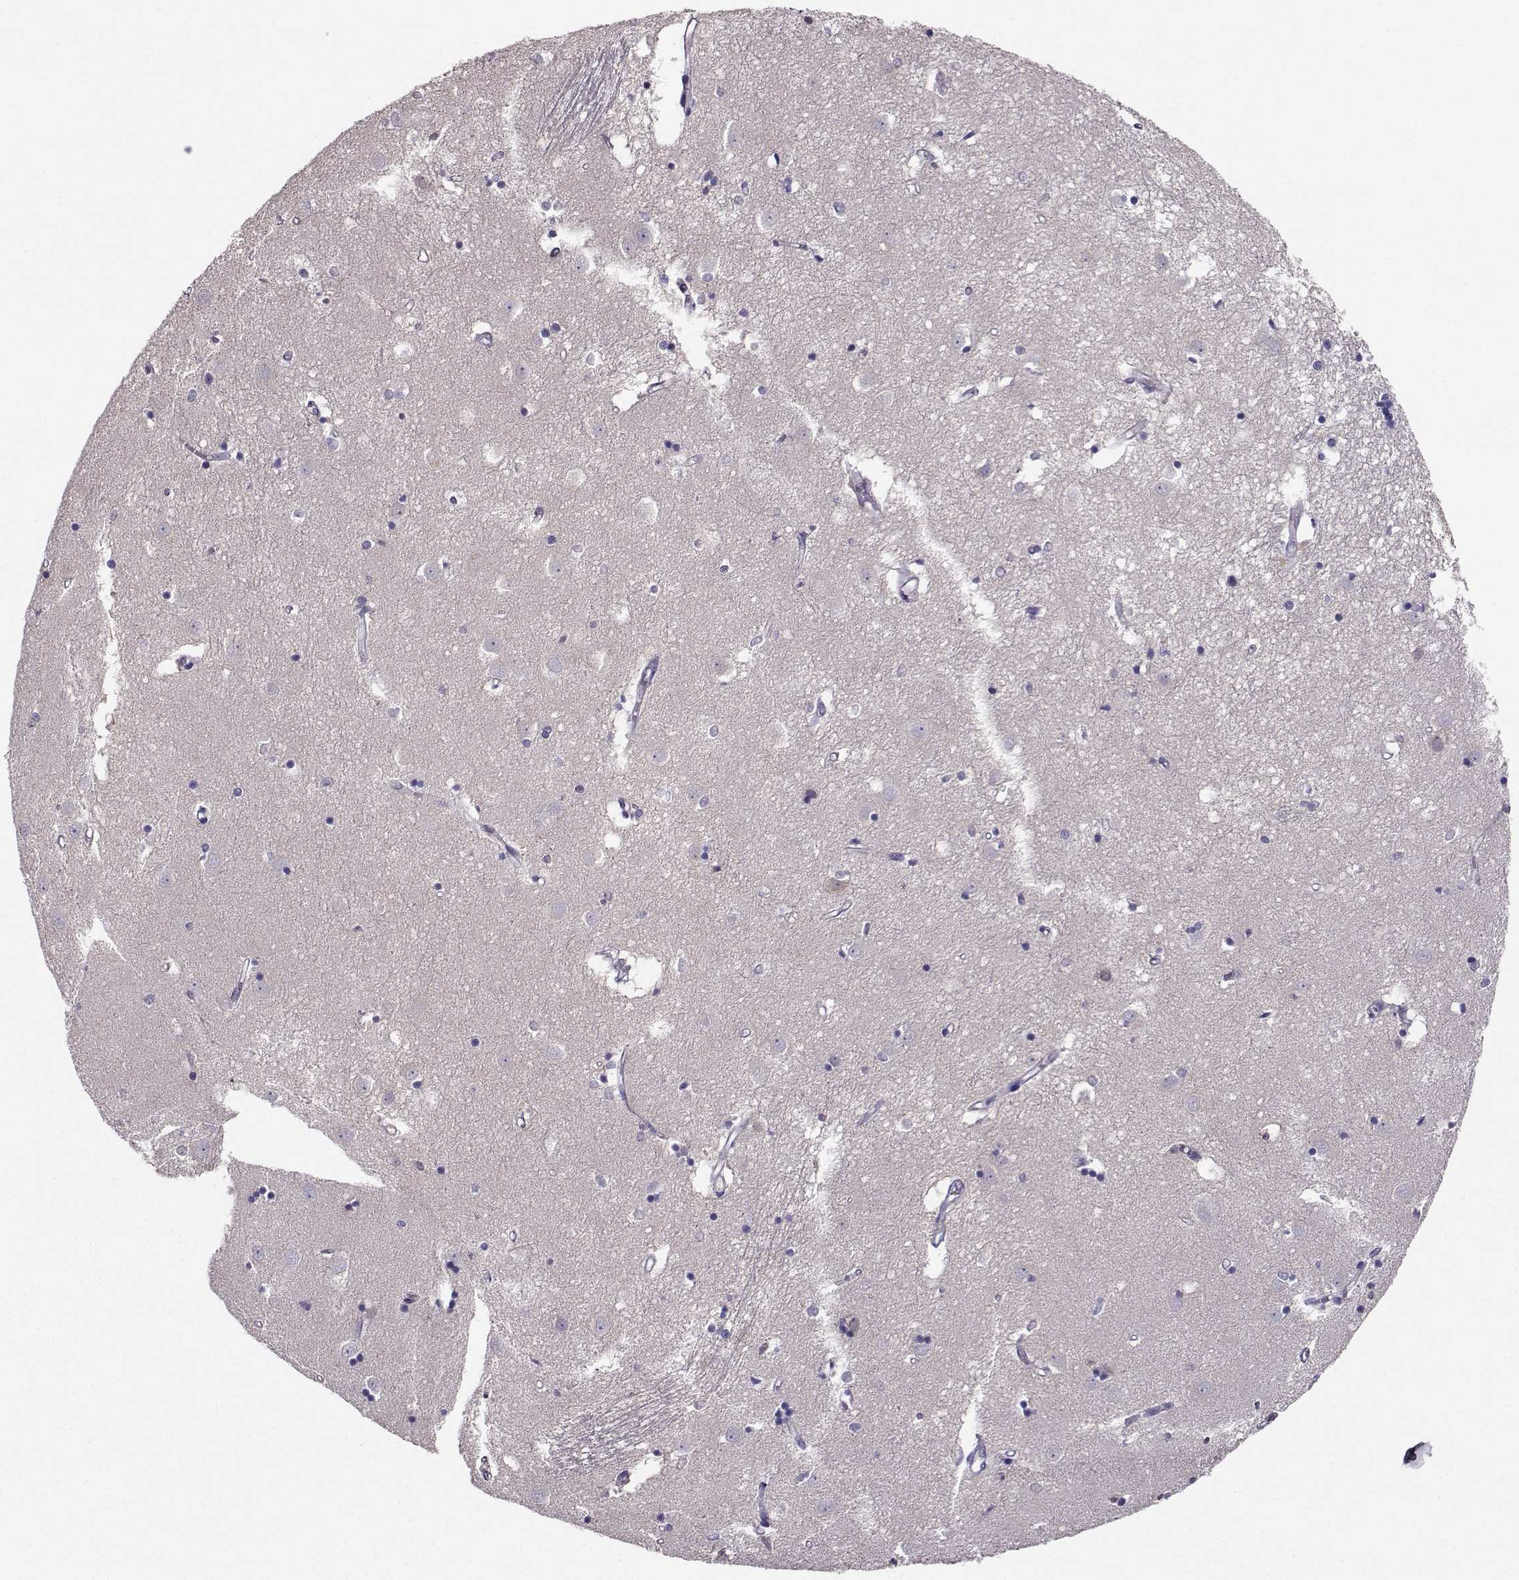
{"staining": {"intensity": "negative", "quantity": "none", "location": "none"}, "tissue": "caudate", "cell_type": "Glial cells", "image_type": "normal", "snomed": [{"axis": "morphology", "description": "Normal tissue, NOS"}, {"axis": "topography", "description": "Lateral ventricle wall"}], "caption": "This photomicrograph is of normal caudate stained with immunohistochemistry (IHC) to label a protein in brown with the nuclei are counter-stained blue. There is no expression in glial cells. Nuclei are stained in blue.", "gene": "PGK1", "patient": {"sex": "male", "age": 54}}